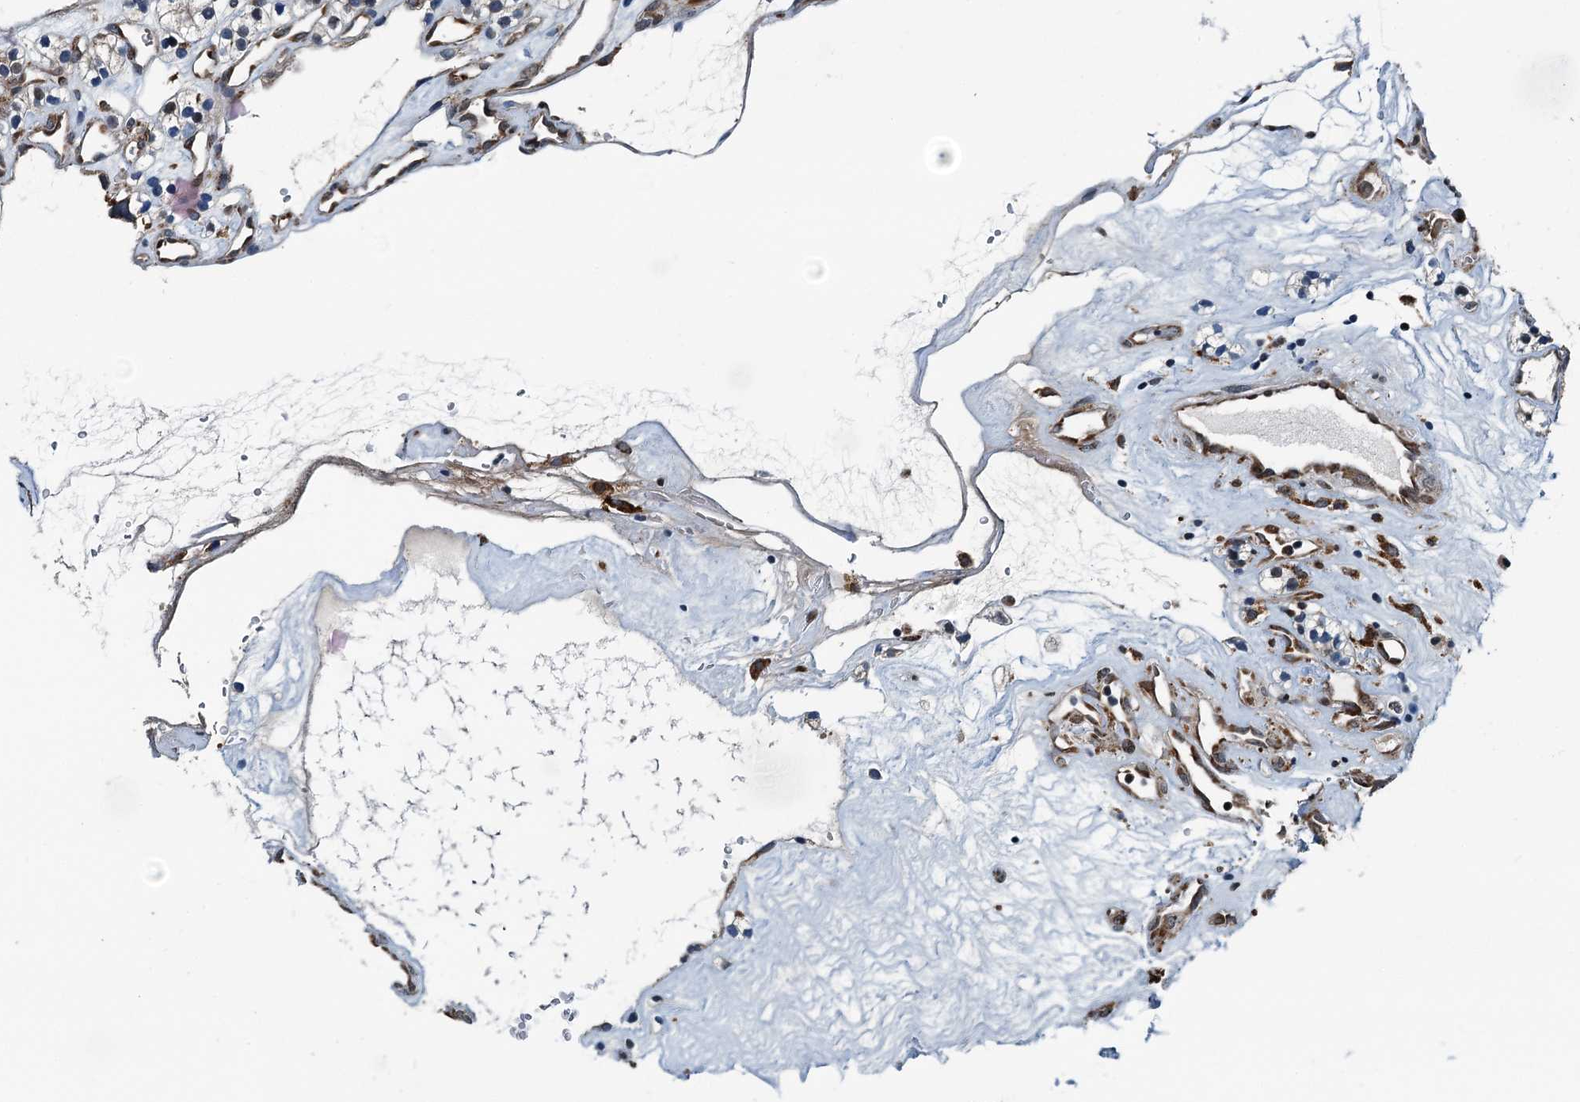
{"staining": {"intensity": "weak", "quantity": "<25%", "location": "nuclear"}, "tissue": "renal cancer", "cell_type": "Tumor cells", "image_type": "cancer", "snomed": [{"axis": "morphology", "description": "Adenocarcinoma, NOS"}, {"axis": "topography", "description": "Kidney"}], "caption": "Renal cancer was stained to show a protein in brown. There is no significant positivity in tumor cells.", "gene": "TAMALIN", "patient": {"sex": "female", "age": 57}}